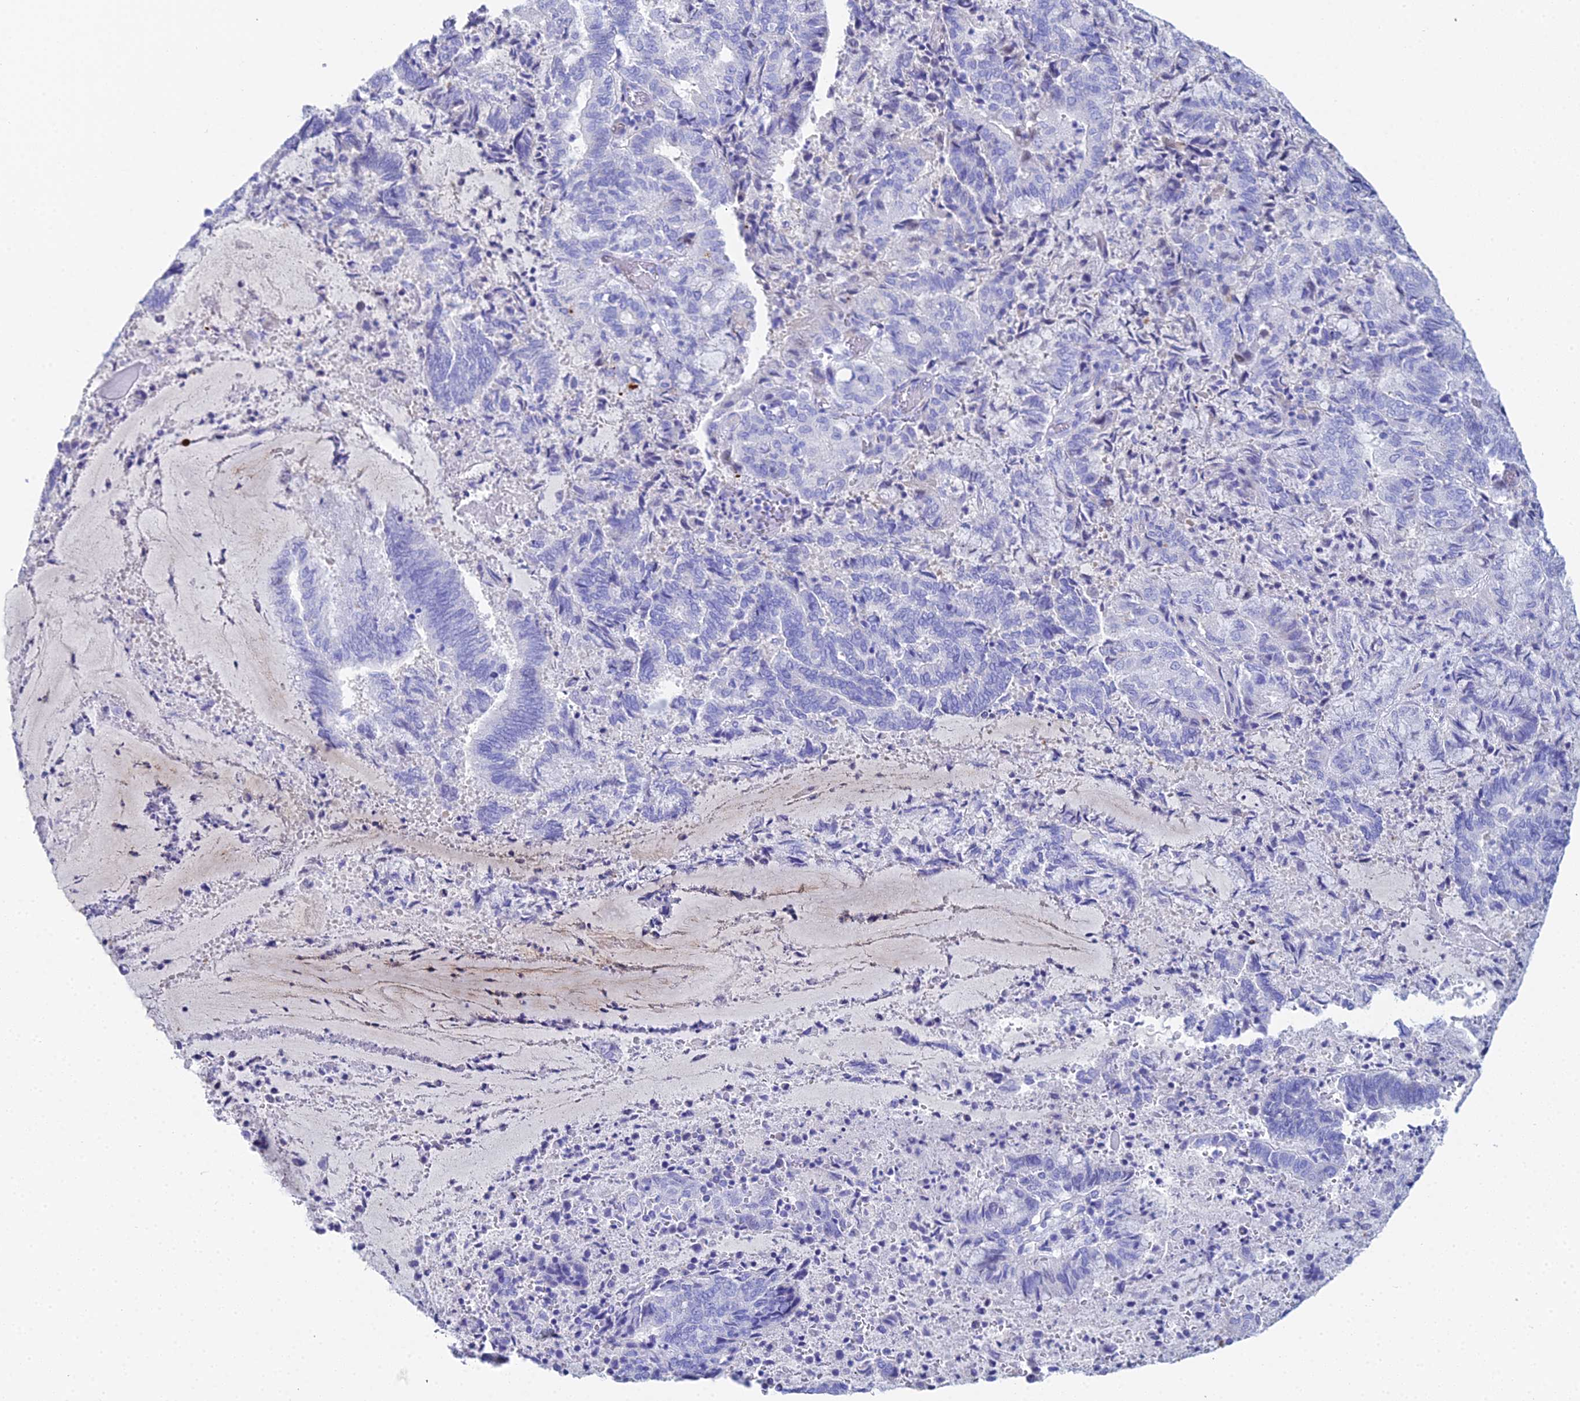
{"staining": {"intensity": "negative", "quantity": "none", "location": "none"}, "tissue": "endometrial cancer", "cell_type": "Tumor cells", "image_type": "cancer", "snomed": [{"axis": "morphology", "description": "Adenocarcinoma, NOS"}, {"axis": "topography", "description": "Endometrium"}], "caption": "High power microscopy photomicrograph of an immunohistochemistry (IHC) photomicrograph of adenocarcinoma (endometrial), revealing no significant staining in tumor cells.", "gene": "CELA3A", "patient": {"sex": "female", "age": 80}}